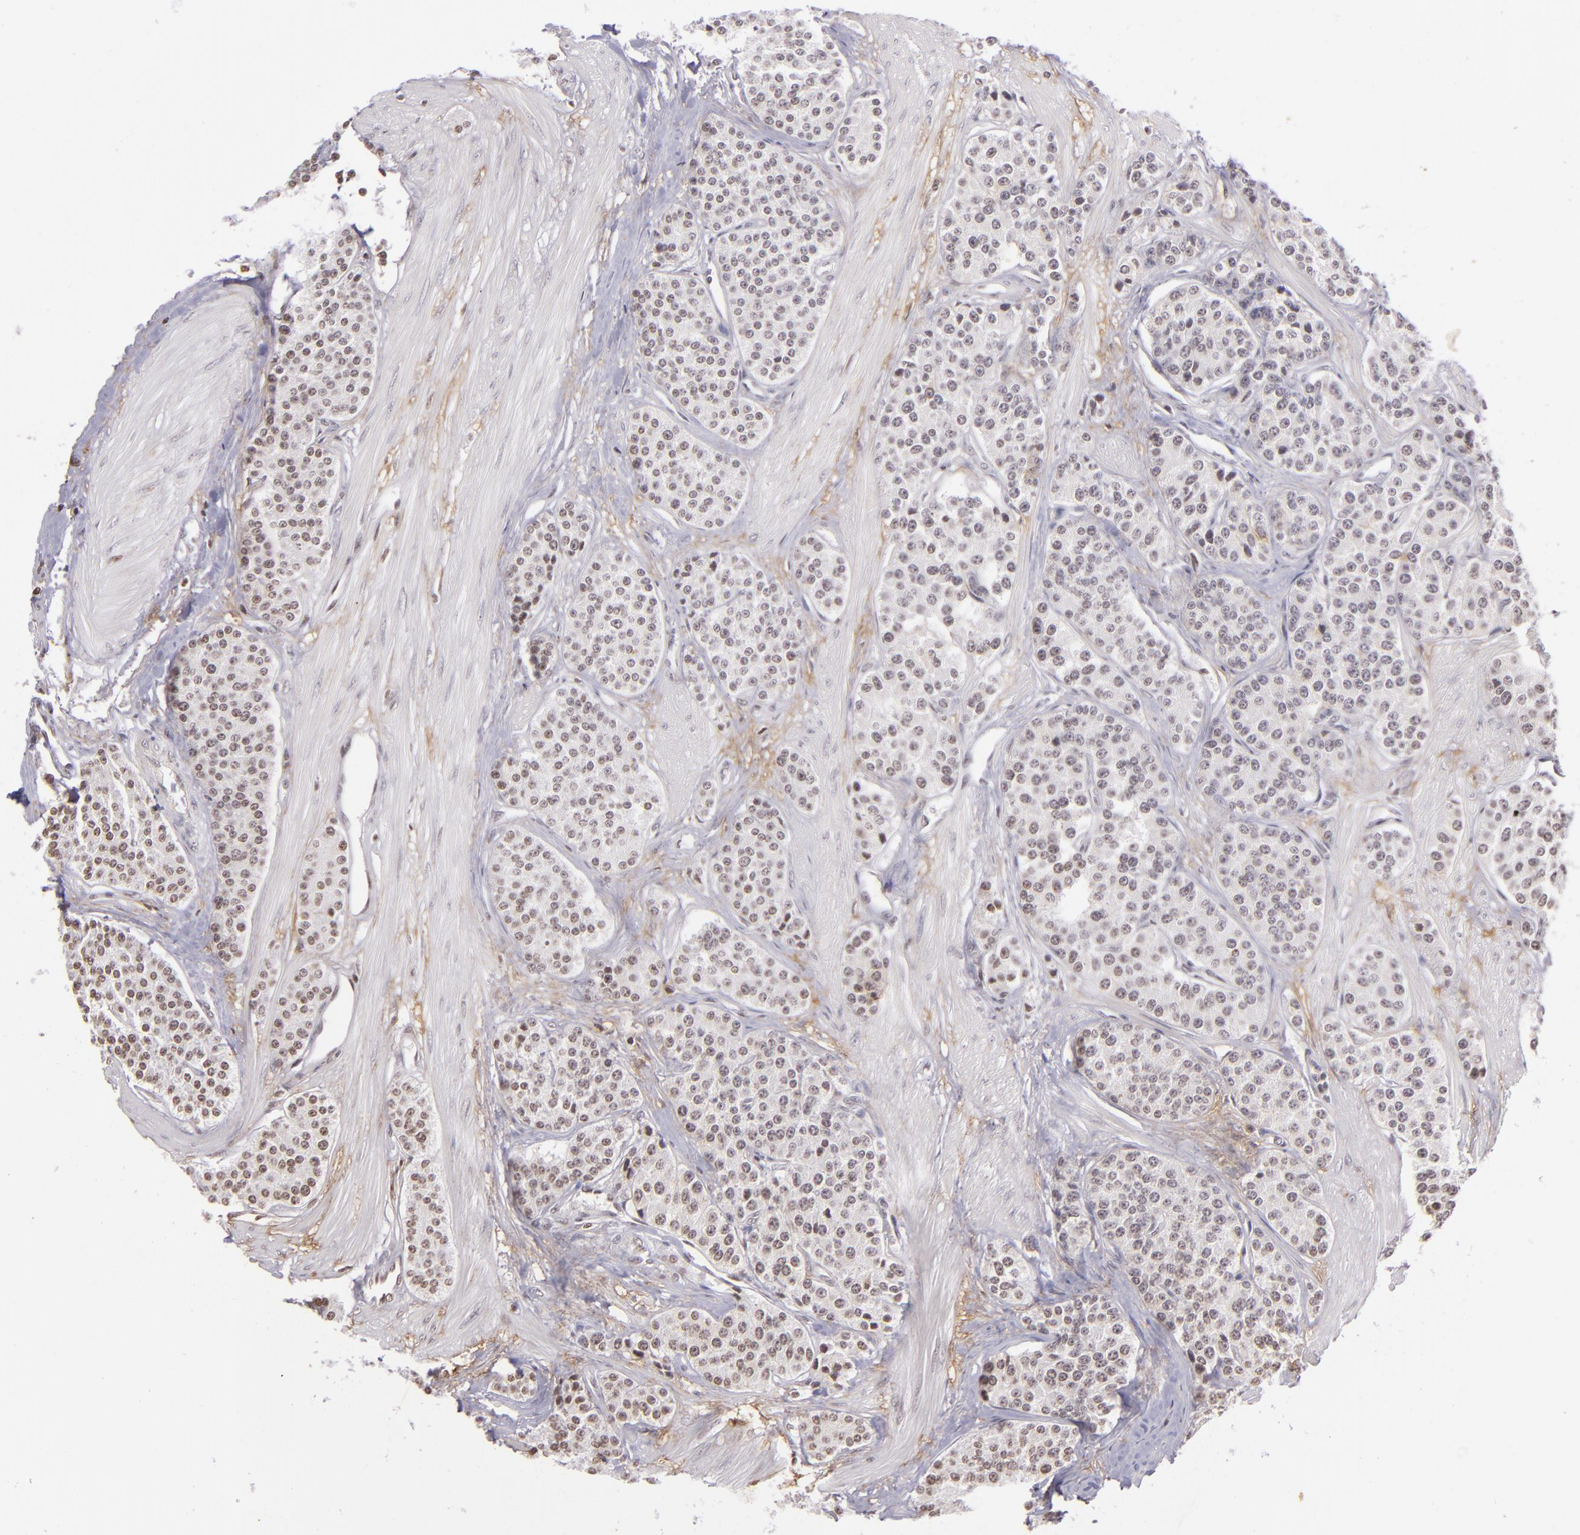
{"staining": {"intensity": "negative", "quantity": "none", "location": "none"}, "tissue": "carcinoid", "cell_type": "Tumor cells", "image_type": "cancer", "snomed": [{"axis": "morphology", "description": "Carcinoid, malignant, NOS"}, {"axis": "topography", "description": "Stomach"}], "caption": "The immunohistochemistry micrograph has no significant expression in tumor cells of malignant carcinoid tissue.", "gene": "THRB", "patient": {"sex": "female", "age": 76}}